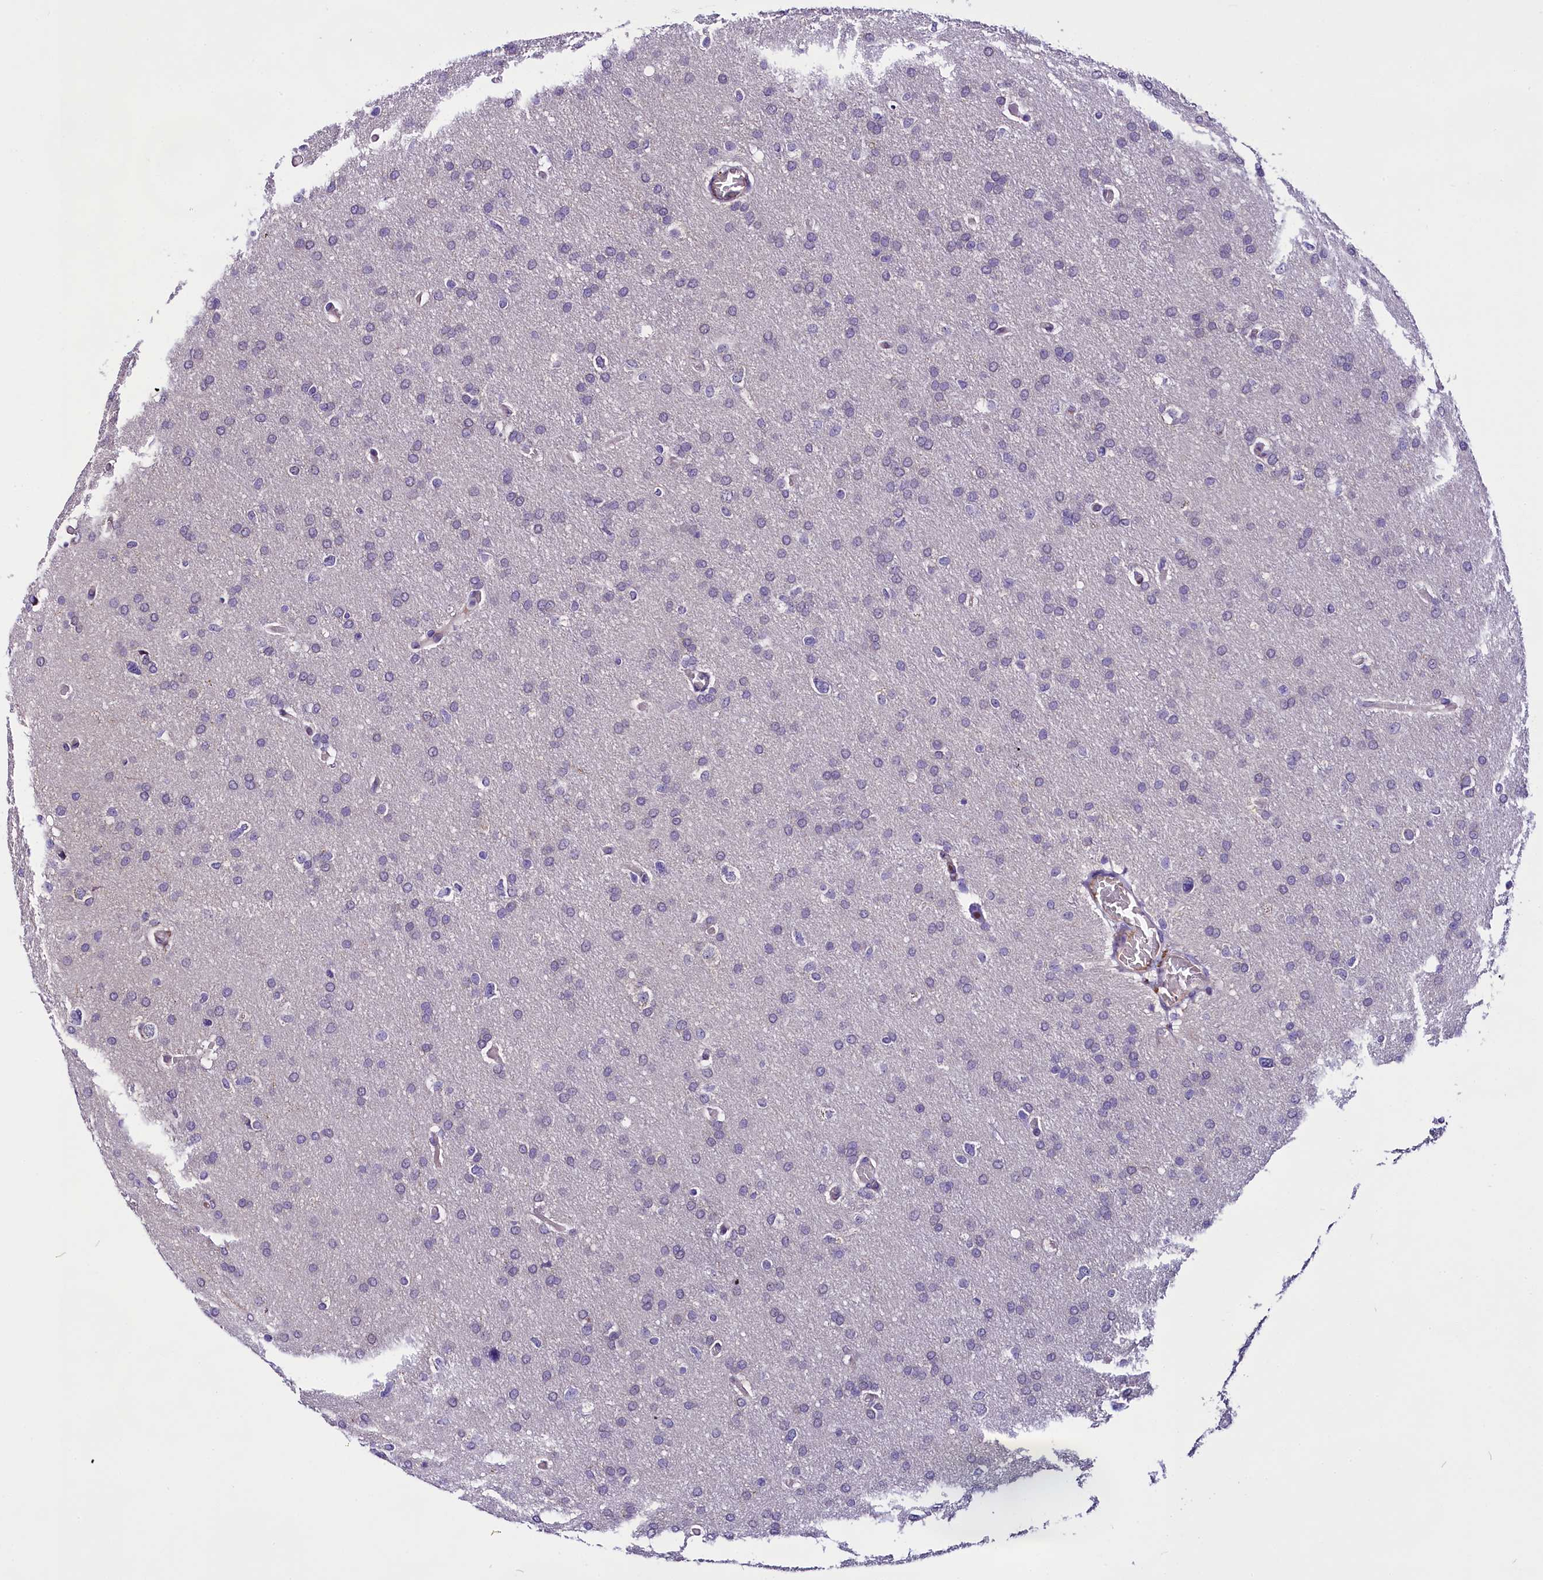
{"staining": {"intensity": "negative", "quantity": "none", "location": "none"}, "tissue": "glioma", "cell_type": "Tumor cells", "image_type": "cancer", "snomed": [{"axis": "morphology", "description": "Glioma, malignant, High grade"}, {"axis": "topography", "description": "Cerebral cortex"}], "caption": "Immunohistochemistry micrograph of human glioma stained for a protein (brown), which demonstrates no expression in tumor cells.", "gene": "C9orf40", "patient": {"sex": "female", "age": 36}}